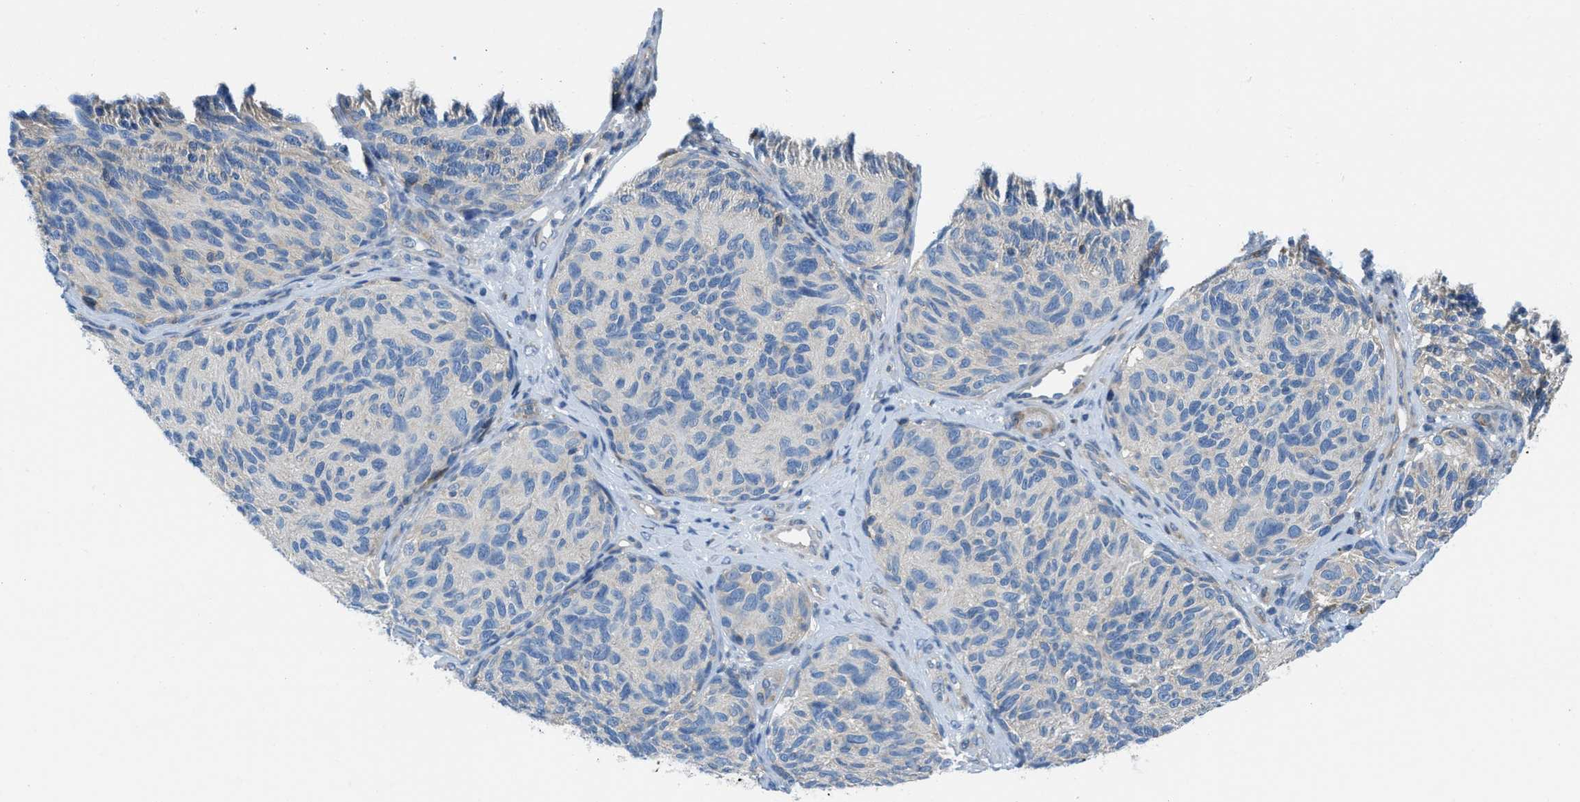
{"staining": {"intensity": "weak", "quantity": "<25%", "location": "cytoplasmic/membranous"}, "tissue": "melanoma", "cell_type": "Tumor cells", "image_type": "cancer", "snomed": [{"axis": "morphology", "description": "Malignant melanoma, NOS"}, {"axis": "topography", "description": "Skin"}], "caption": "There is no significant positivity in tumor cells of melanoma.", "gene": "MAPRE2", "patient": {"sex": "female", "age": 73}}